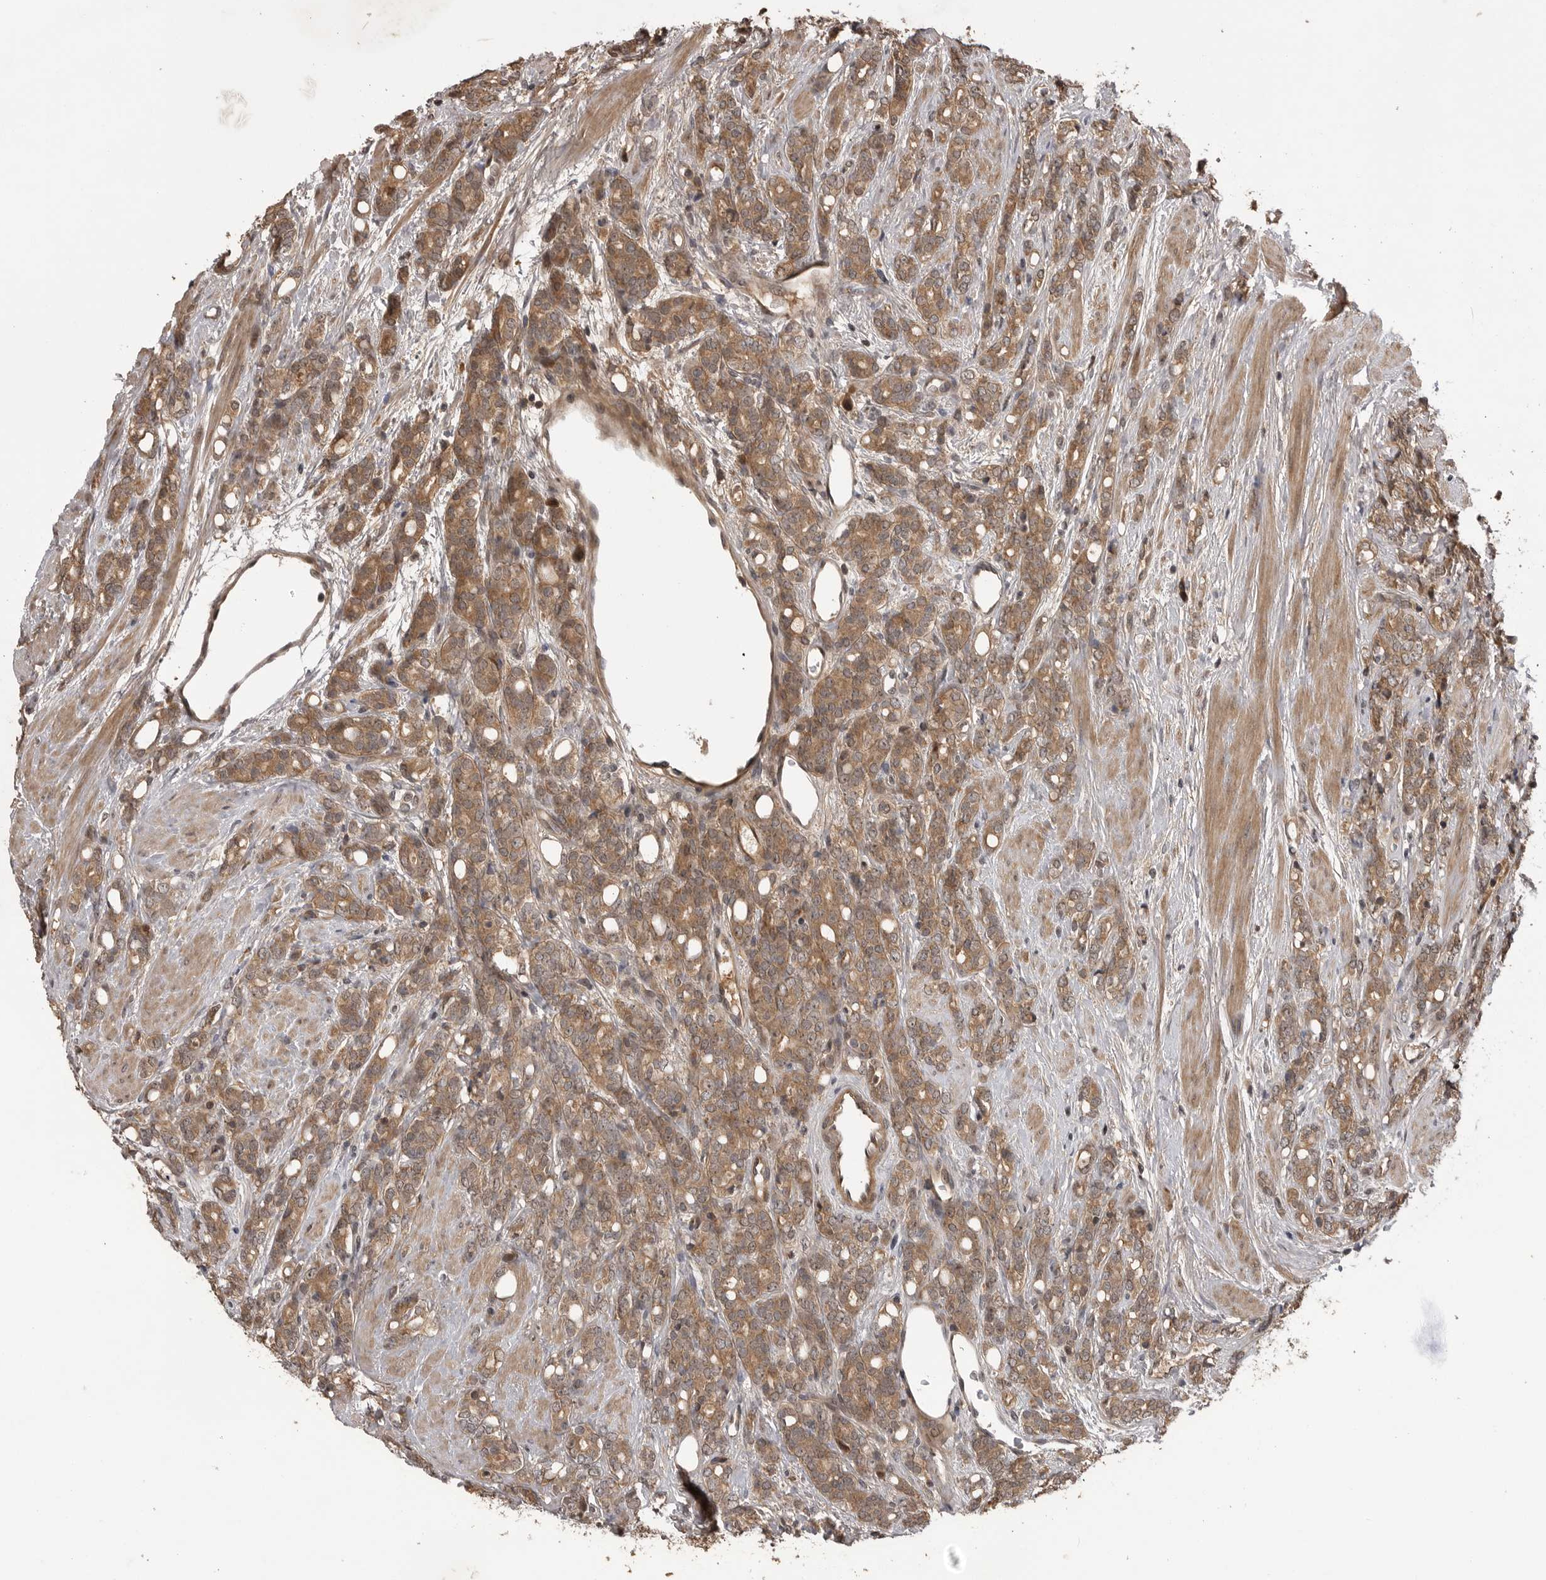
{"staining": {"intensity": "moderate", "quantity": ">75%", "location": "cytoplasmic/membranous"}, "tissue": "prostate cancer", "cell_type": "Tumor cells", "image_type": "cancer", "snomed": [{"axis": "morphology", "description": "Adenocarcinoma, High grade"}, {"axis": "topography", "description": "Prostate"}], "caption": "A high-resolution photomicrograph shows immunohistochemistry (IHC) staining of prostate cancer, which shows moderate cytoplasmic/membranous expression in approximately >75% of tumor cells.", "gene": "AKAP7", "patient": {"sex": "male", "age": 62}}